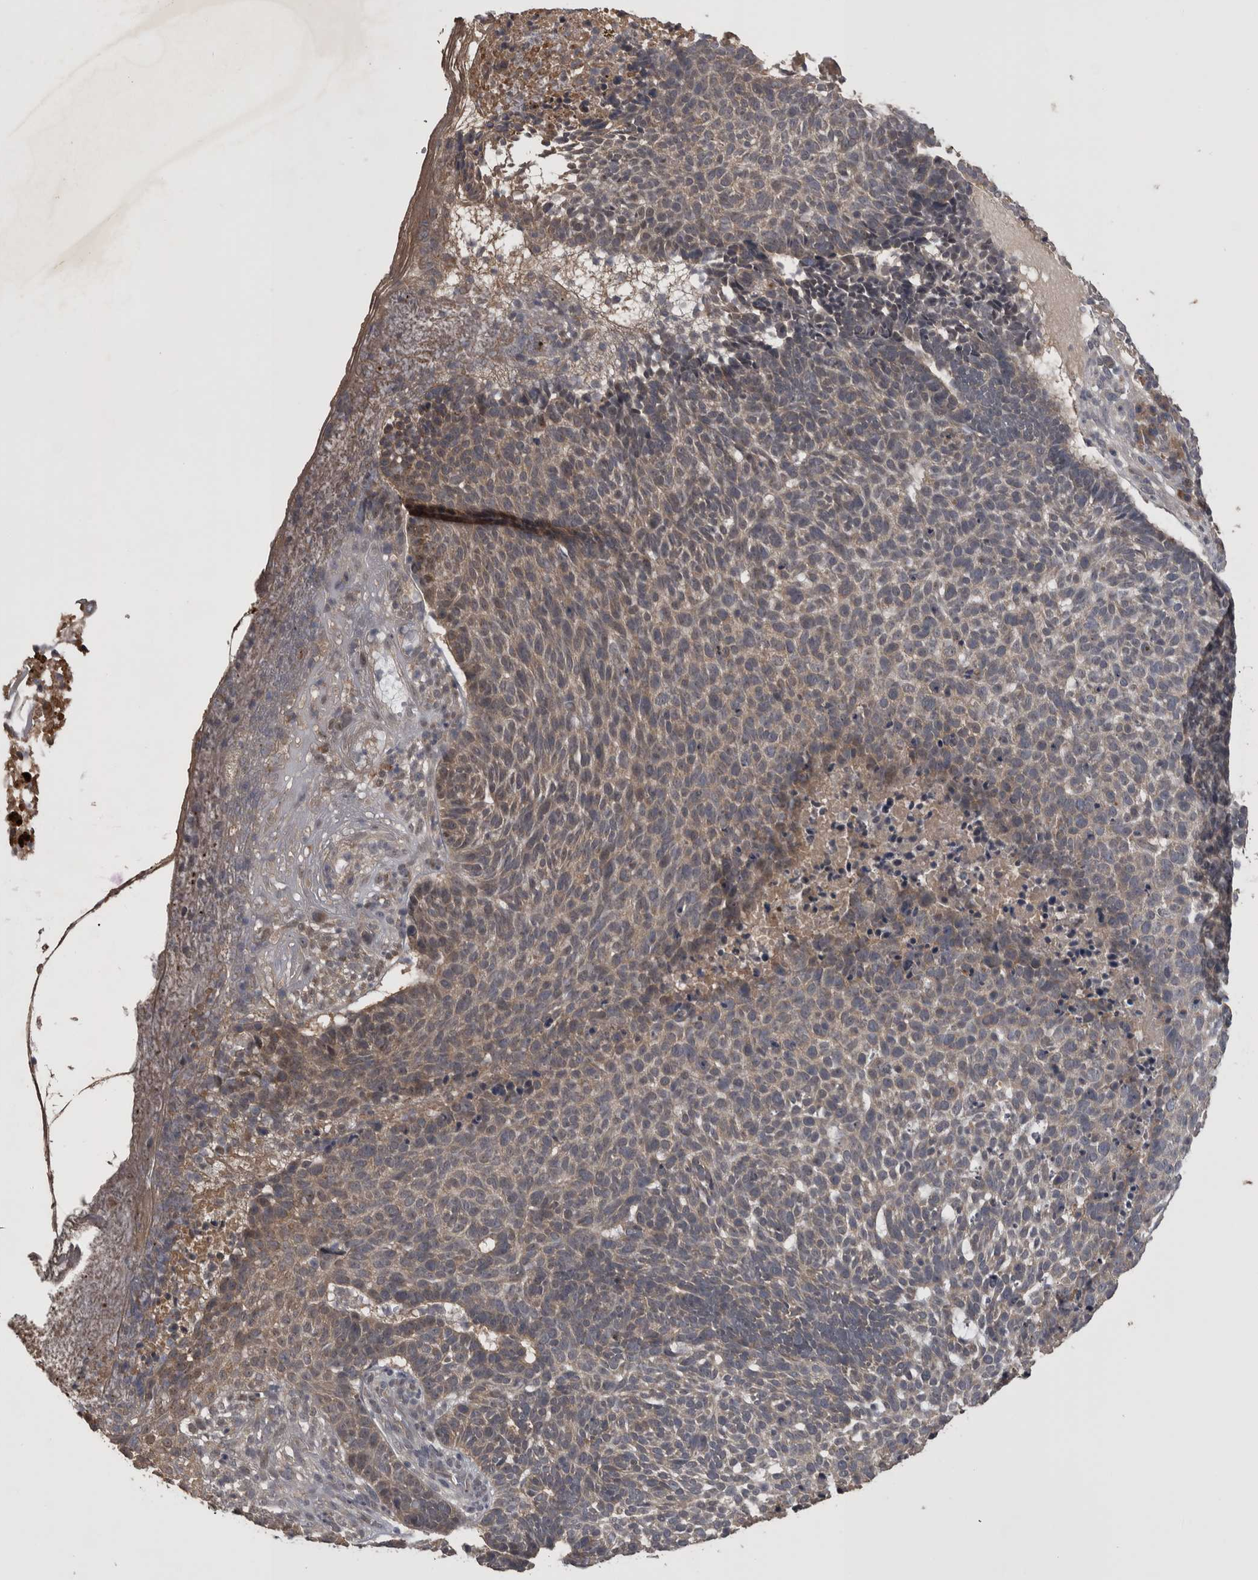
{"staining": {"intensity": "weak", "quantity": "25%-75%", "location": "cytoplasmic/membranous"}, "tissue": "skin cancer", "cell_type": "Tumor cells", "image_type": "cancer", "snomed": [{"axis": "morphology", "description": "Basal cell carcinoma"}, {"axis": "topography", "description": "Skin"}], "caption": "Protein expression analysis of human basal cell carcinoma (skin) reveals weak cytoplasmic/membranous expression in approximately 25%-75% of tumor cells.", "gene": "ZNF114", "patient": {"sex": "male", "age": 85}}